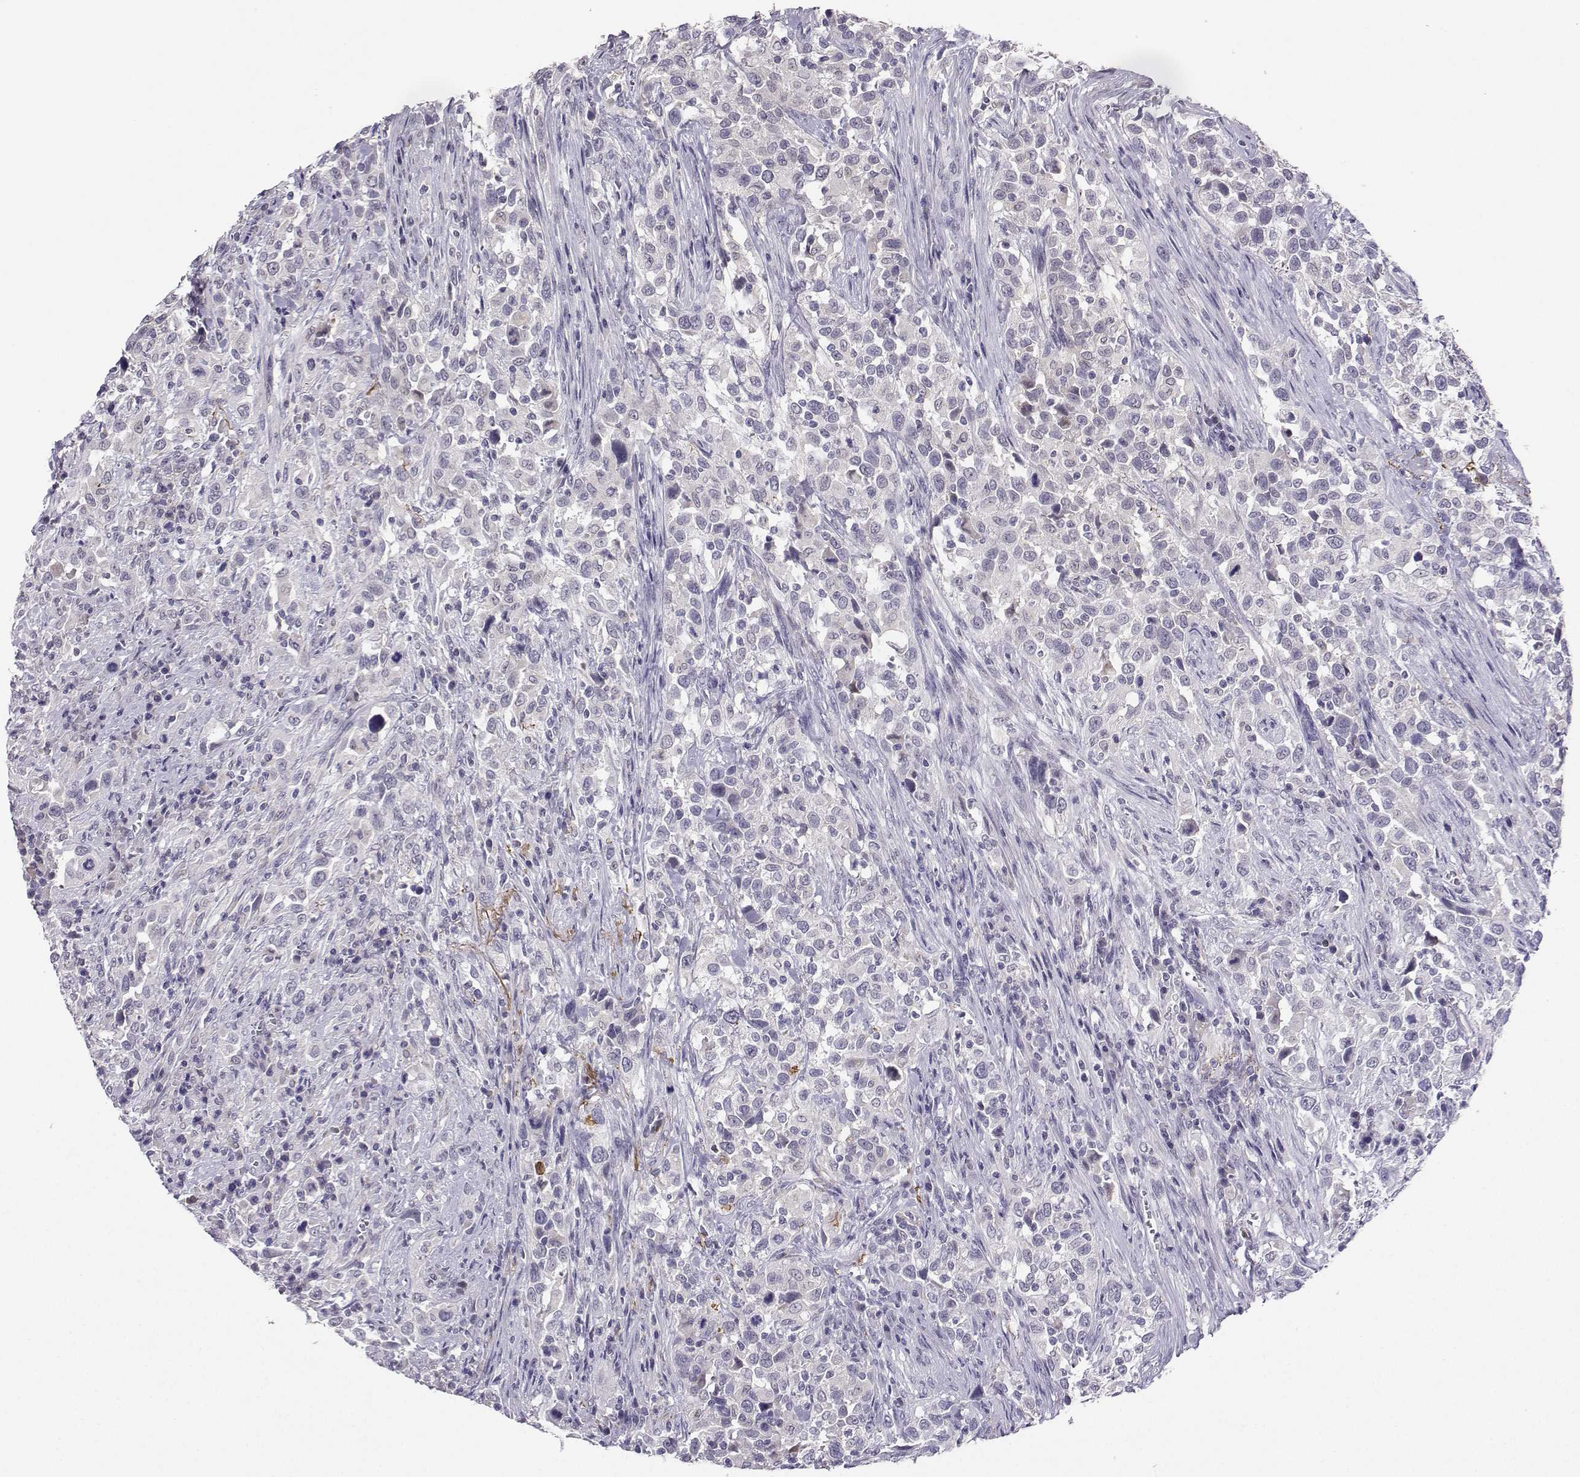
{"staining": {"intensity": "negative", "quantity": "none", "location": "none"}, "tissue": "urothelial cancer", "cell_type": "Tumor cells", "image_type": "cancer", "snomed": [{"axis": "morphology", "description": "Urothelial carcinoma, NOS"}, {"axis": "morphology", "description": "Urothelial carcinoma, High grade"}, {"axis": "topography", "description": "Urinary bladder"}], "caption": "Tumor cells are negative for brown protein staining in urothelial cancer.", "gene": "TBR1", "patient": {"sex": "female", "age": 64}}